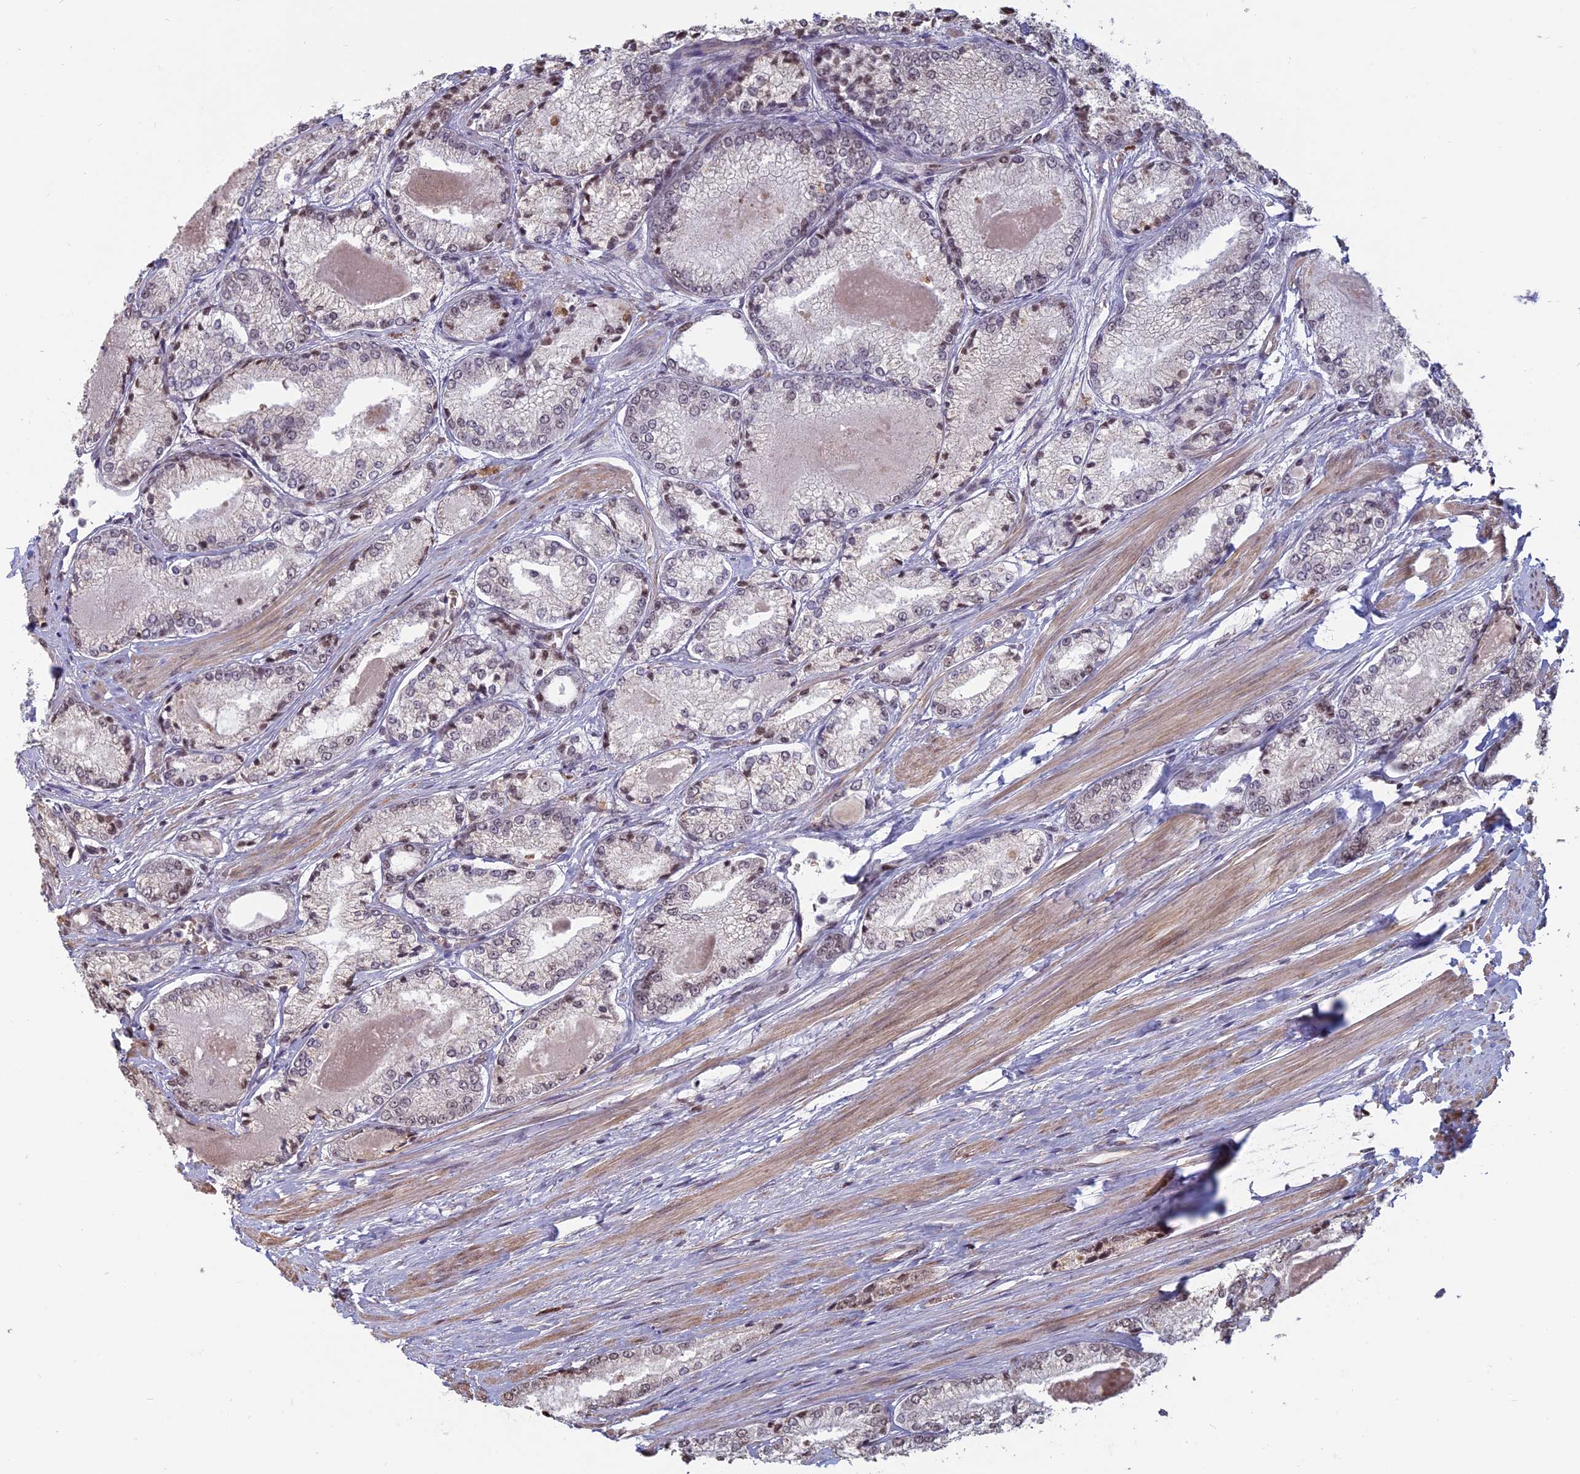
{"staining": {"intensity": "moderate", "quantity": "<25%", "location": "nuclear"}, "tissue": "prostate cancer", "cell_type": "Tumor cells", "image_type": "cancer", "snomed": [{"axis": "morphology", "description": "Adenocarcinoma, Low grade"}, {"axis": "topography", "description": "Prostate"}], "caption": "Protein staining by immunohistochemistry (IHC) exhibits moderate nuclear staining in about <25% of tumor cells in prostate cancer (adenocarcinoma (low-grade)). The protein of interest is shown in brown color, while the nuclei are stained blue.", "gene": "MFAP1", "patient": {"sex": "male", "age": 68}}